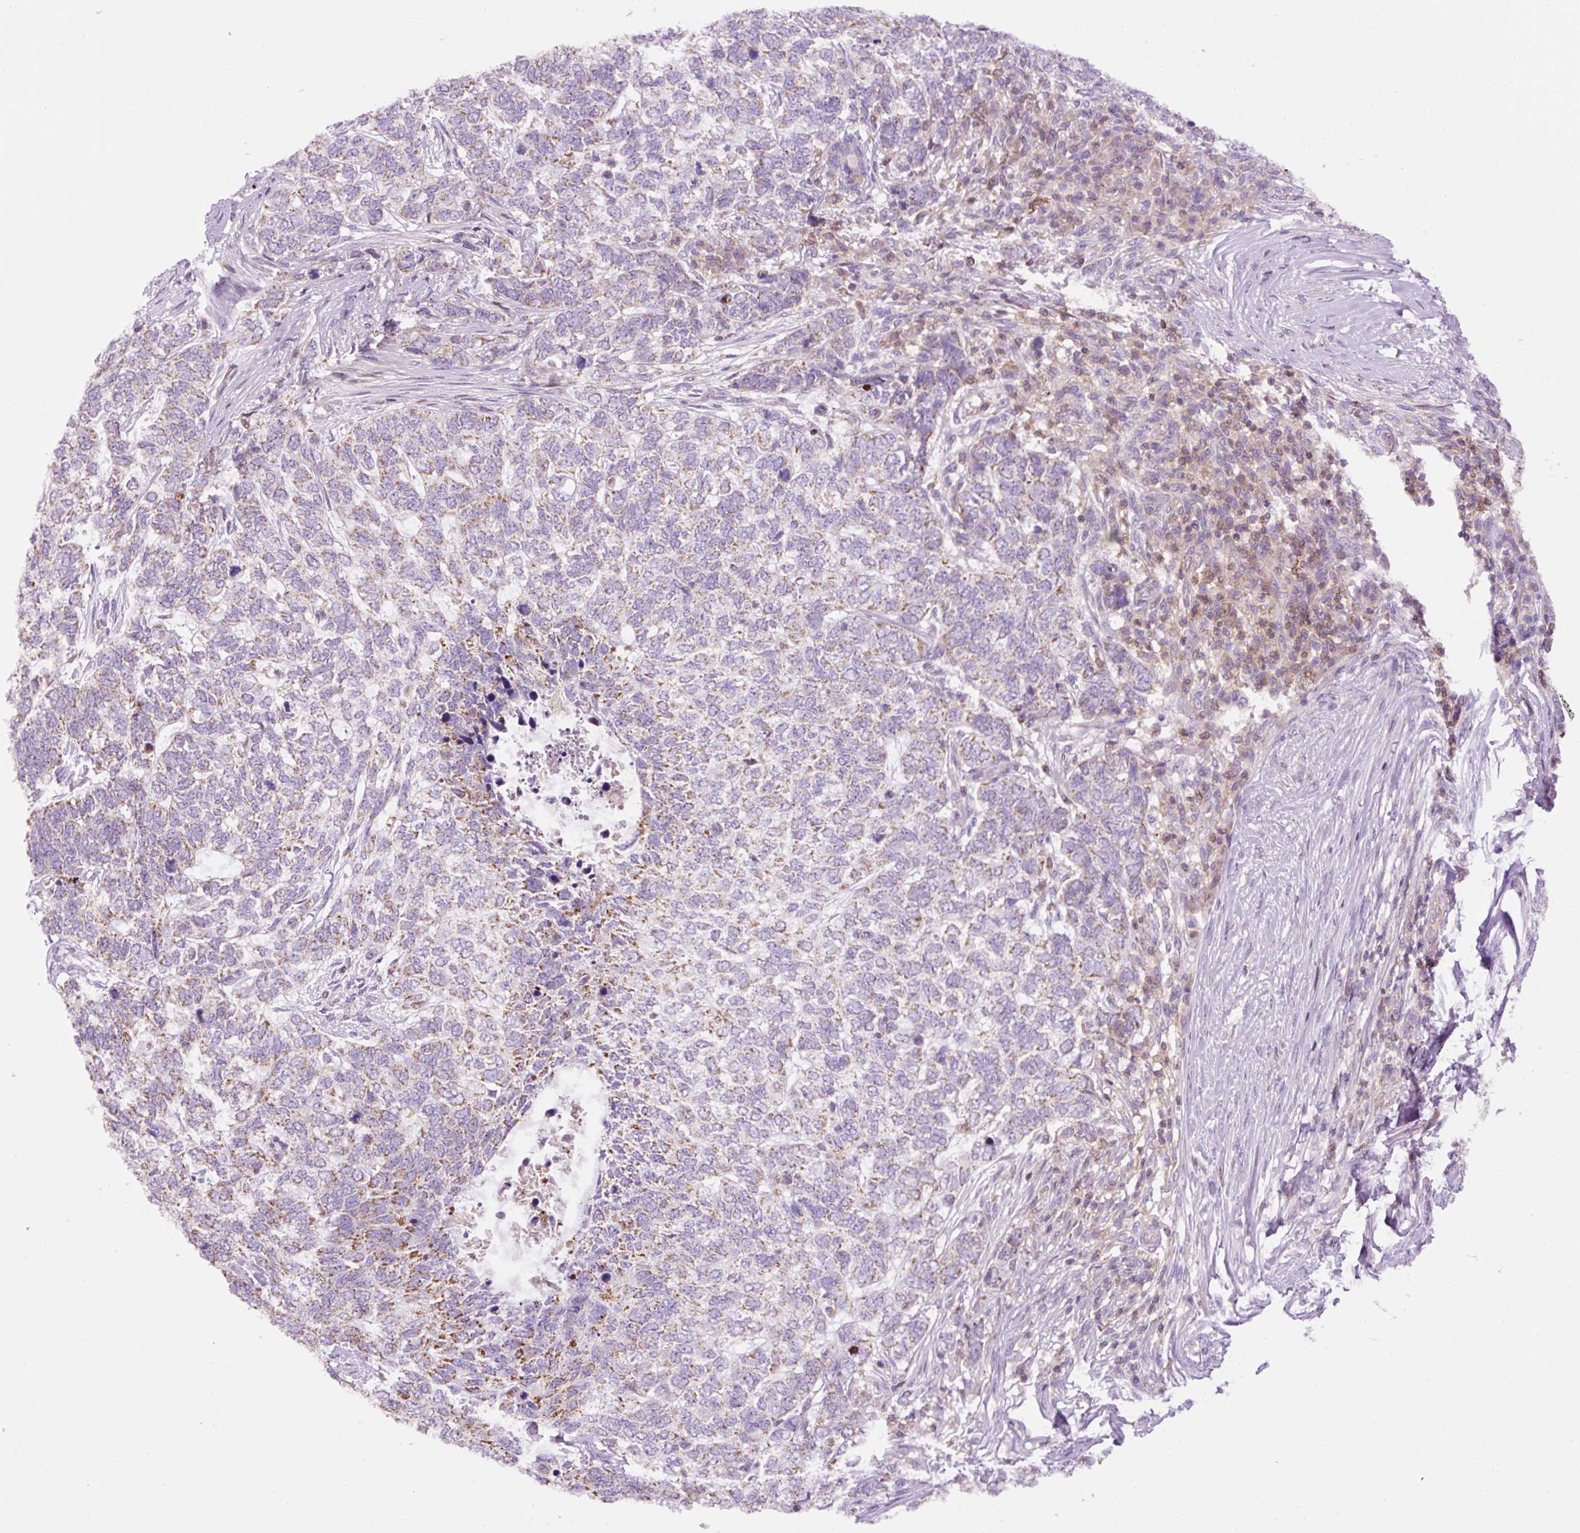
{"staining": {"intensity": "moderate", "quantity": "25%-75%", "location": "cytoplasmic/membranous"}, "tissue": "skin cancer", "cell_type": "Tumor cells", "image_type": "cancer", "snomed": [{"axis": "morphology", "description": "Basal cell carcinoma"}, {"axis": "topography", "description": "Skin"}], "caption": "This is a histology image of immunohistochemistry (IHC) staining of skin cancer, which shows moderate expression in the cytoplasmic/membranous of tumor cells.", "gene": "CD83", "patient": {"sex": "female", "age": 65}}